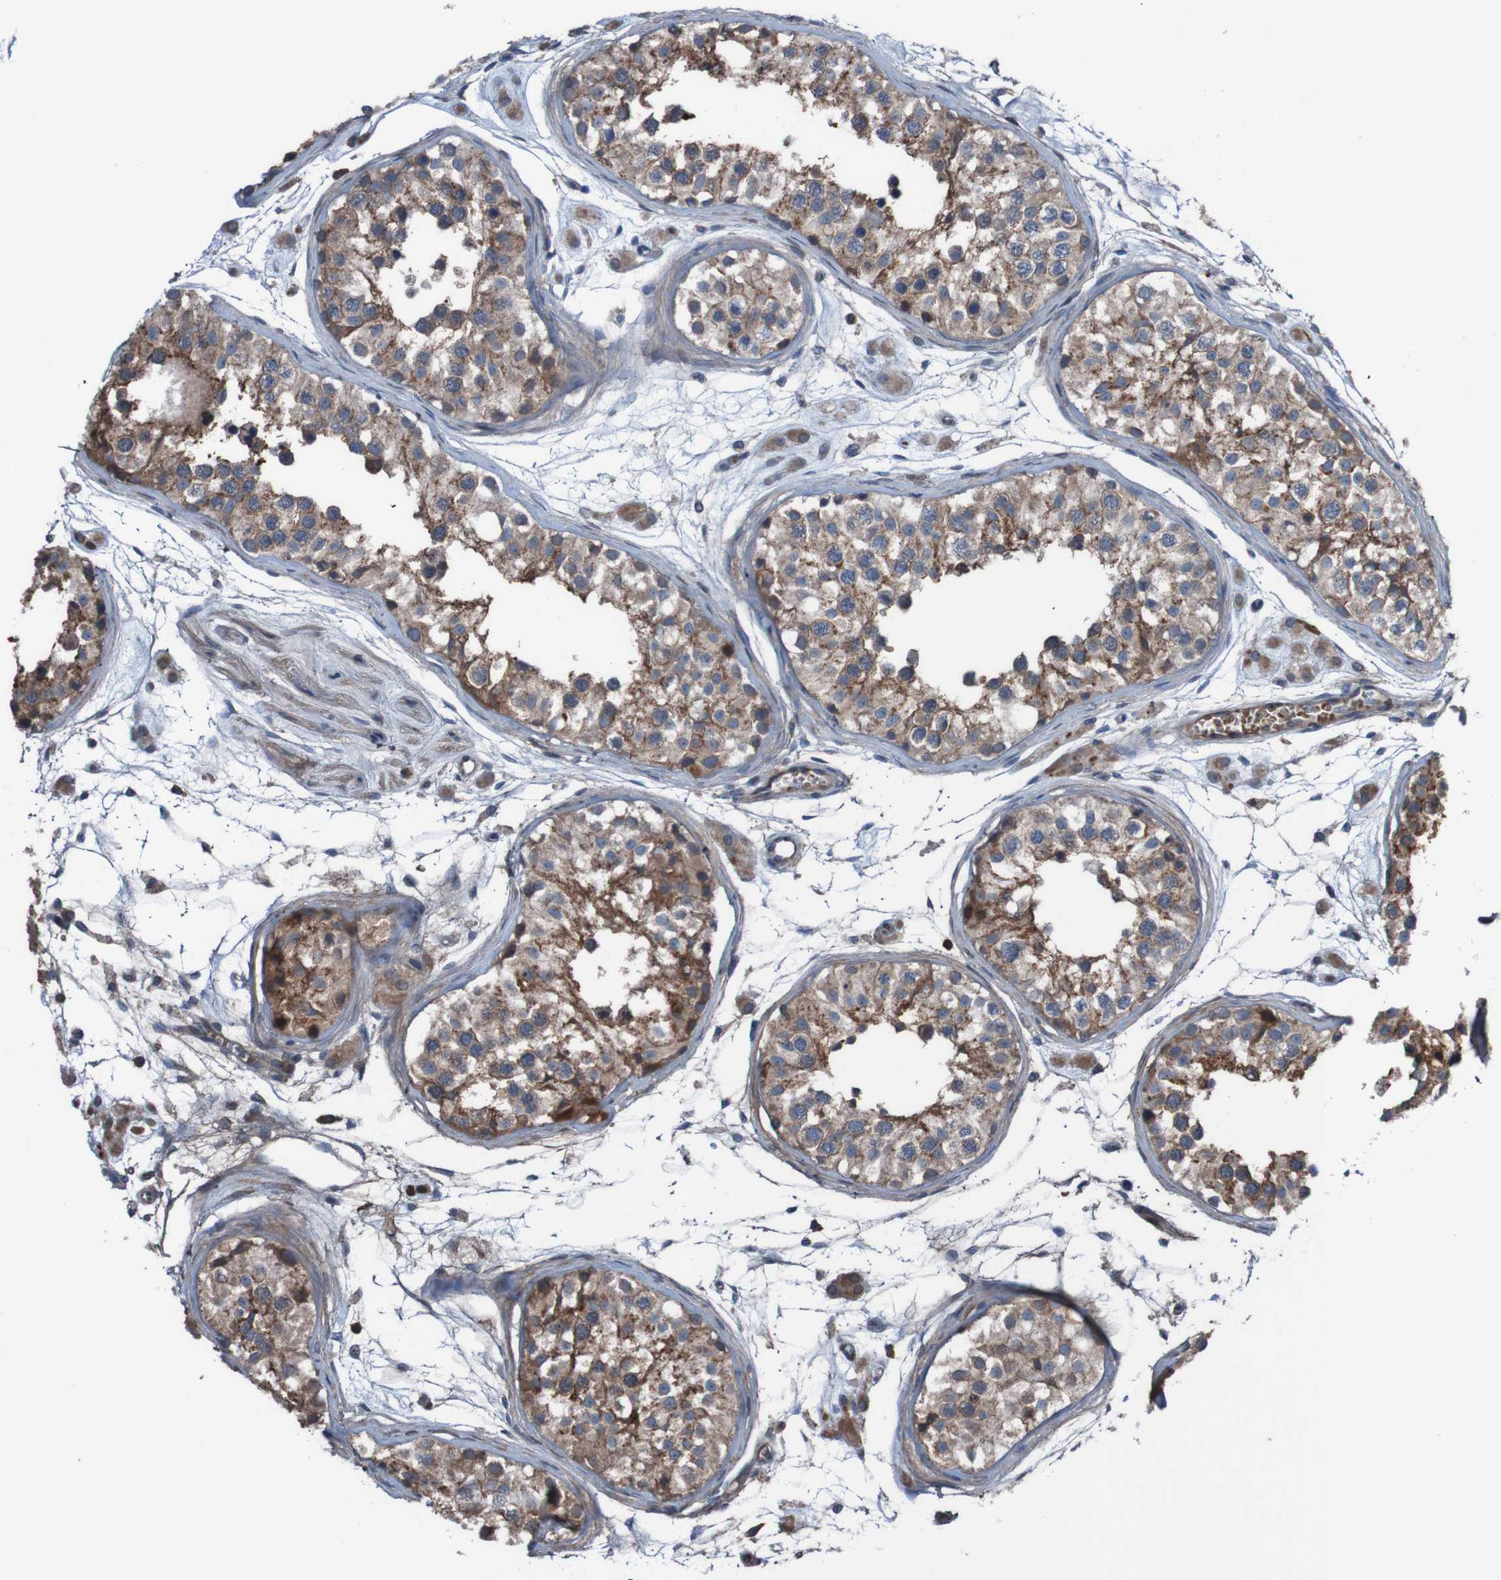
{"staining": {"intensity": "moderate", "quantity": ">75%", "location": "cytoplasmic/membranous"}, "tissue": "testis", "cell_type": "Cells in seminiferous ducts", "image_type": "normal", "snomed": [{"axis": "morphology", "description": "Normal tissue, NOS"}, {"axis": "morphology", "description": "Adenocarcinoma, metastatic, NOS"}, {"axis": "topography", "description": "Testis"}], "caption": "Immunohistochemistry (IHC) micrograph of unremarkable testis: testis stained using IHC displays medium levels of moderate protein expression localized specifically in the cytoplasmic/membranous of cells in seminiferous ducts, appearing as a cytoplasmic/membranous brown color.", "gene": "PDGFB", "patient": {"sex": "male", "age": 26}}